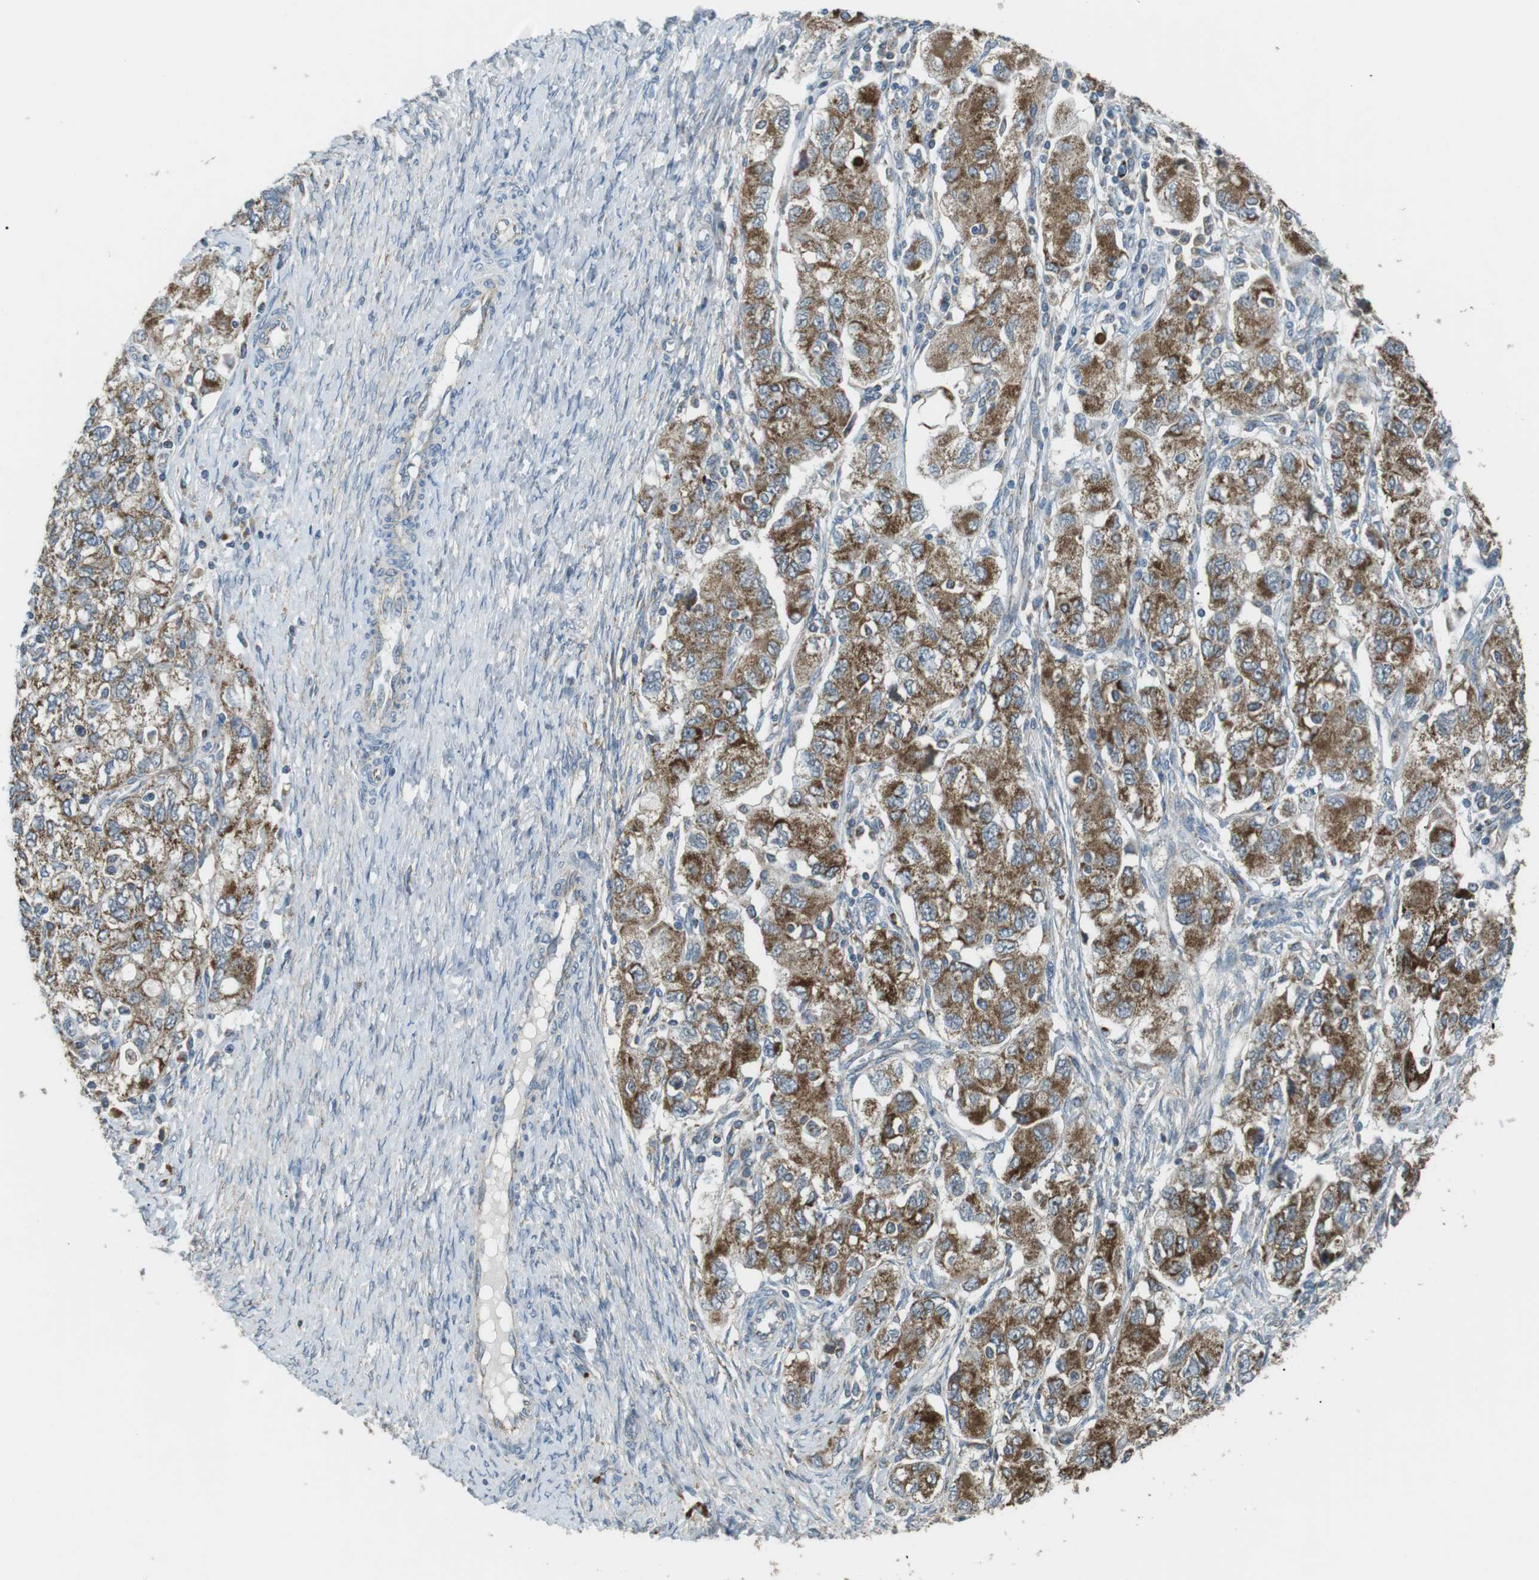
{"staining": {"intensity": "moderate", "quantity": ">75%", "location": "cytoplasmic/membranous"}, "tissue": "ovarian cancer", "cell_type": "Tumor cells", "image_type": "cancer", "snomed": [{"axis": "morphology", "description": "Carcinoma, NOS"}, {"axis": "morphology", "description": "Cystadenocarcinoma, serous, NOS"}, {"axis": "topography", "description": "Ovary"}], "caption": "Human ovarian carcinoma stained for a protein (brown) displays moderate cytoplasmic/membranous positive positivity in approximately >75% of tumor cells.", "gene": "BACE1", "patient": {"sex": "female", "age": 69}}